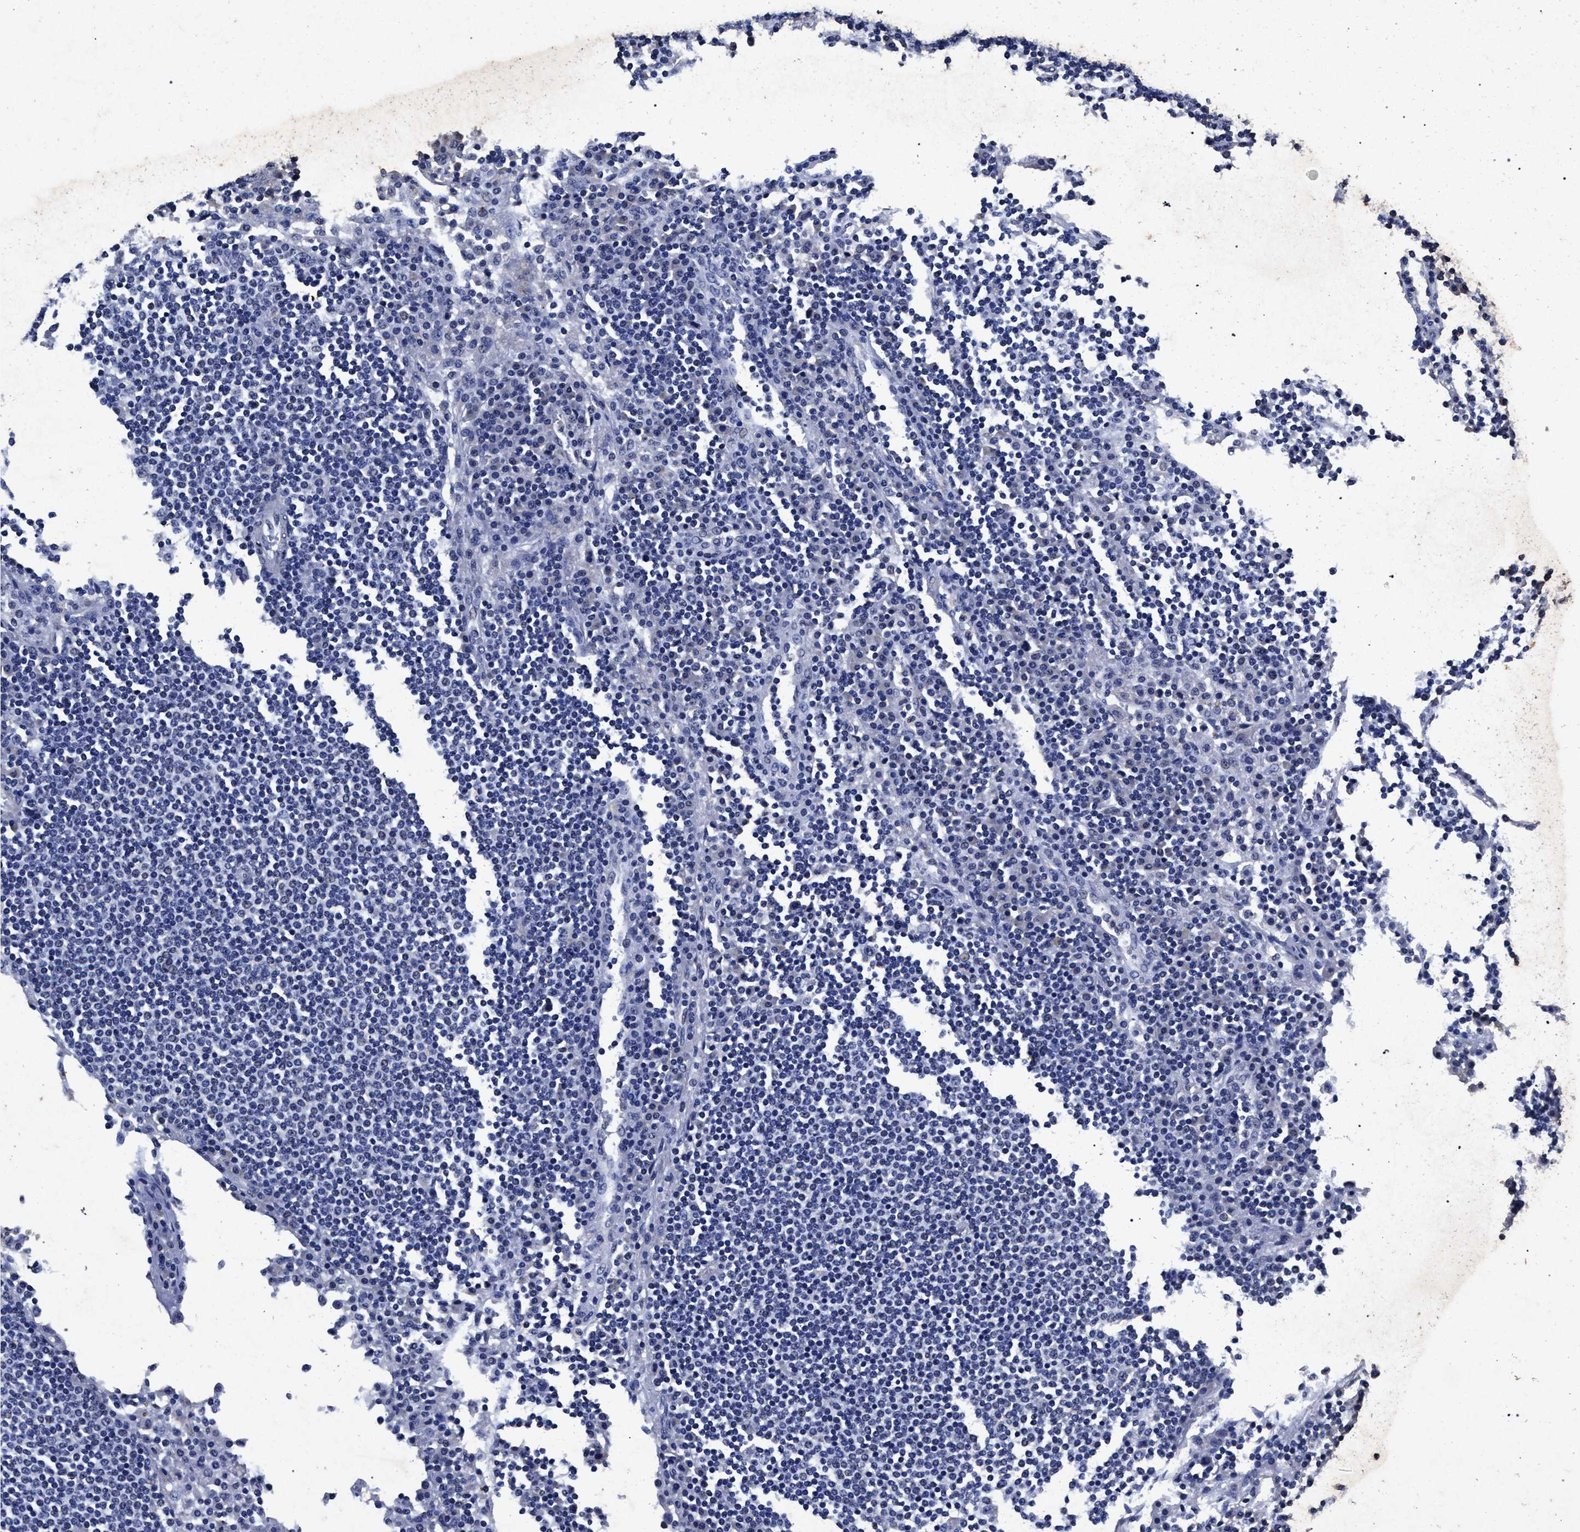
{"staining": {"intensity": "negative", "quantity": "none", "location": "none"}, "tissue": "lymph node", "cell_type": "Germinal center cells", "image_type": "normal", "snomed": [{"axis": "morphology", "description": "Normal tissue, NOS"}, {"axis": "topography", "description": "Lymph node"}], "caption": "Germinal center cells are negative for brown protein staining in benign lymph node. (DAB (3,3'-diaminobenzidine) immunohistochemistry (IHC) with hematoxylin counter stain).", "gene": "ATP1A2", "patient": {"sex": "female", "age": 53}}